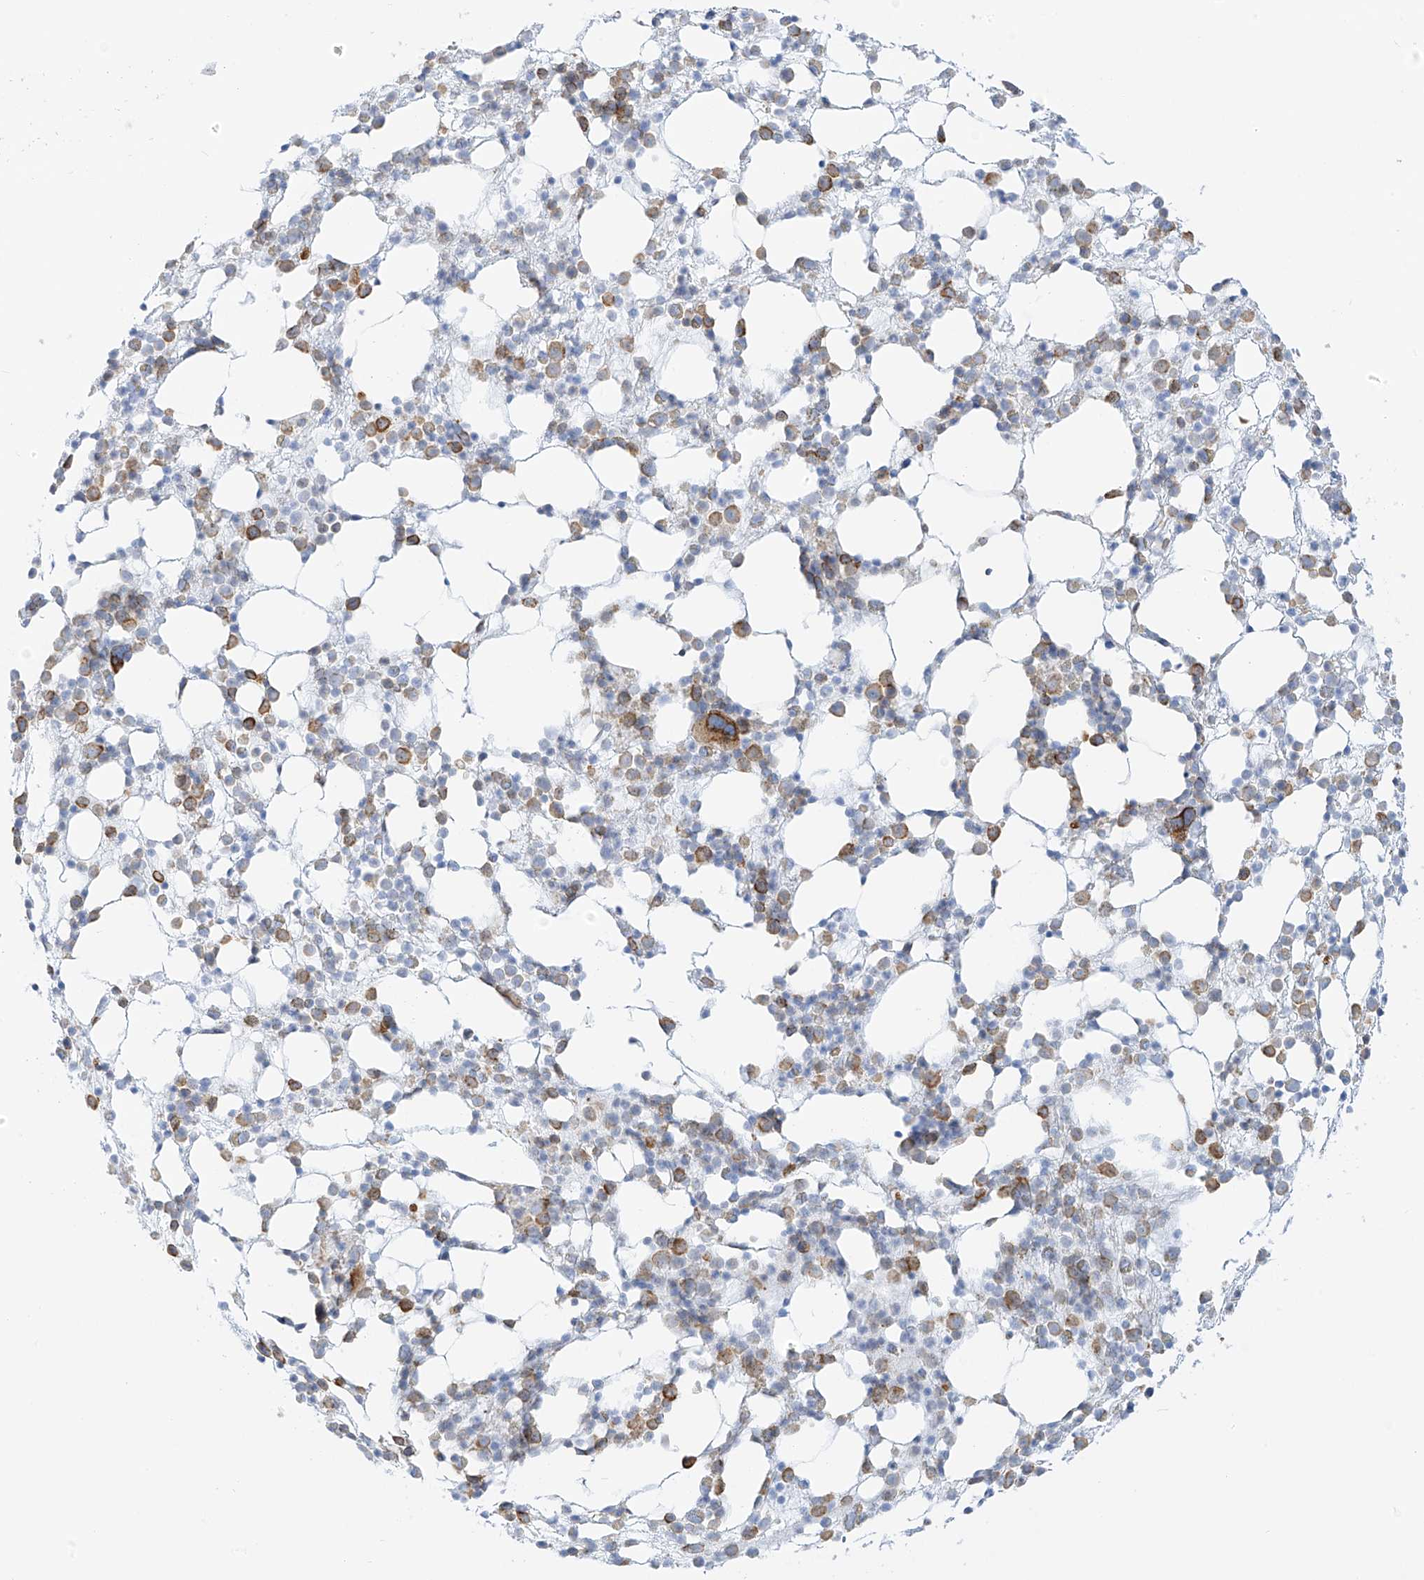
{"staining": {"intensity": "moderate", "quantity": "<25%", "location": "cytoplasmic/membranous"}, "tissue": "bone marrow", "cell_type": "Hematopoietic cells", "image_type": "normal", "snomed": [{"axis": "morphology", "description": "Normal tissue, NOS"}, {"axis": "topography", "description": "Bone marrow"}], "caption": "High-power microscopy captured an IHC photomicrograph of unremarkable bone marrow, revealing moderate cytoplasmic/membranous staining in about <25% of hematopoietic cells.", "gene": "LRRC59", "patient": {"sex": "female", "age": 57}}